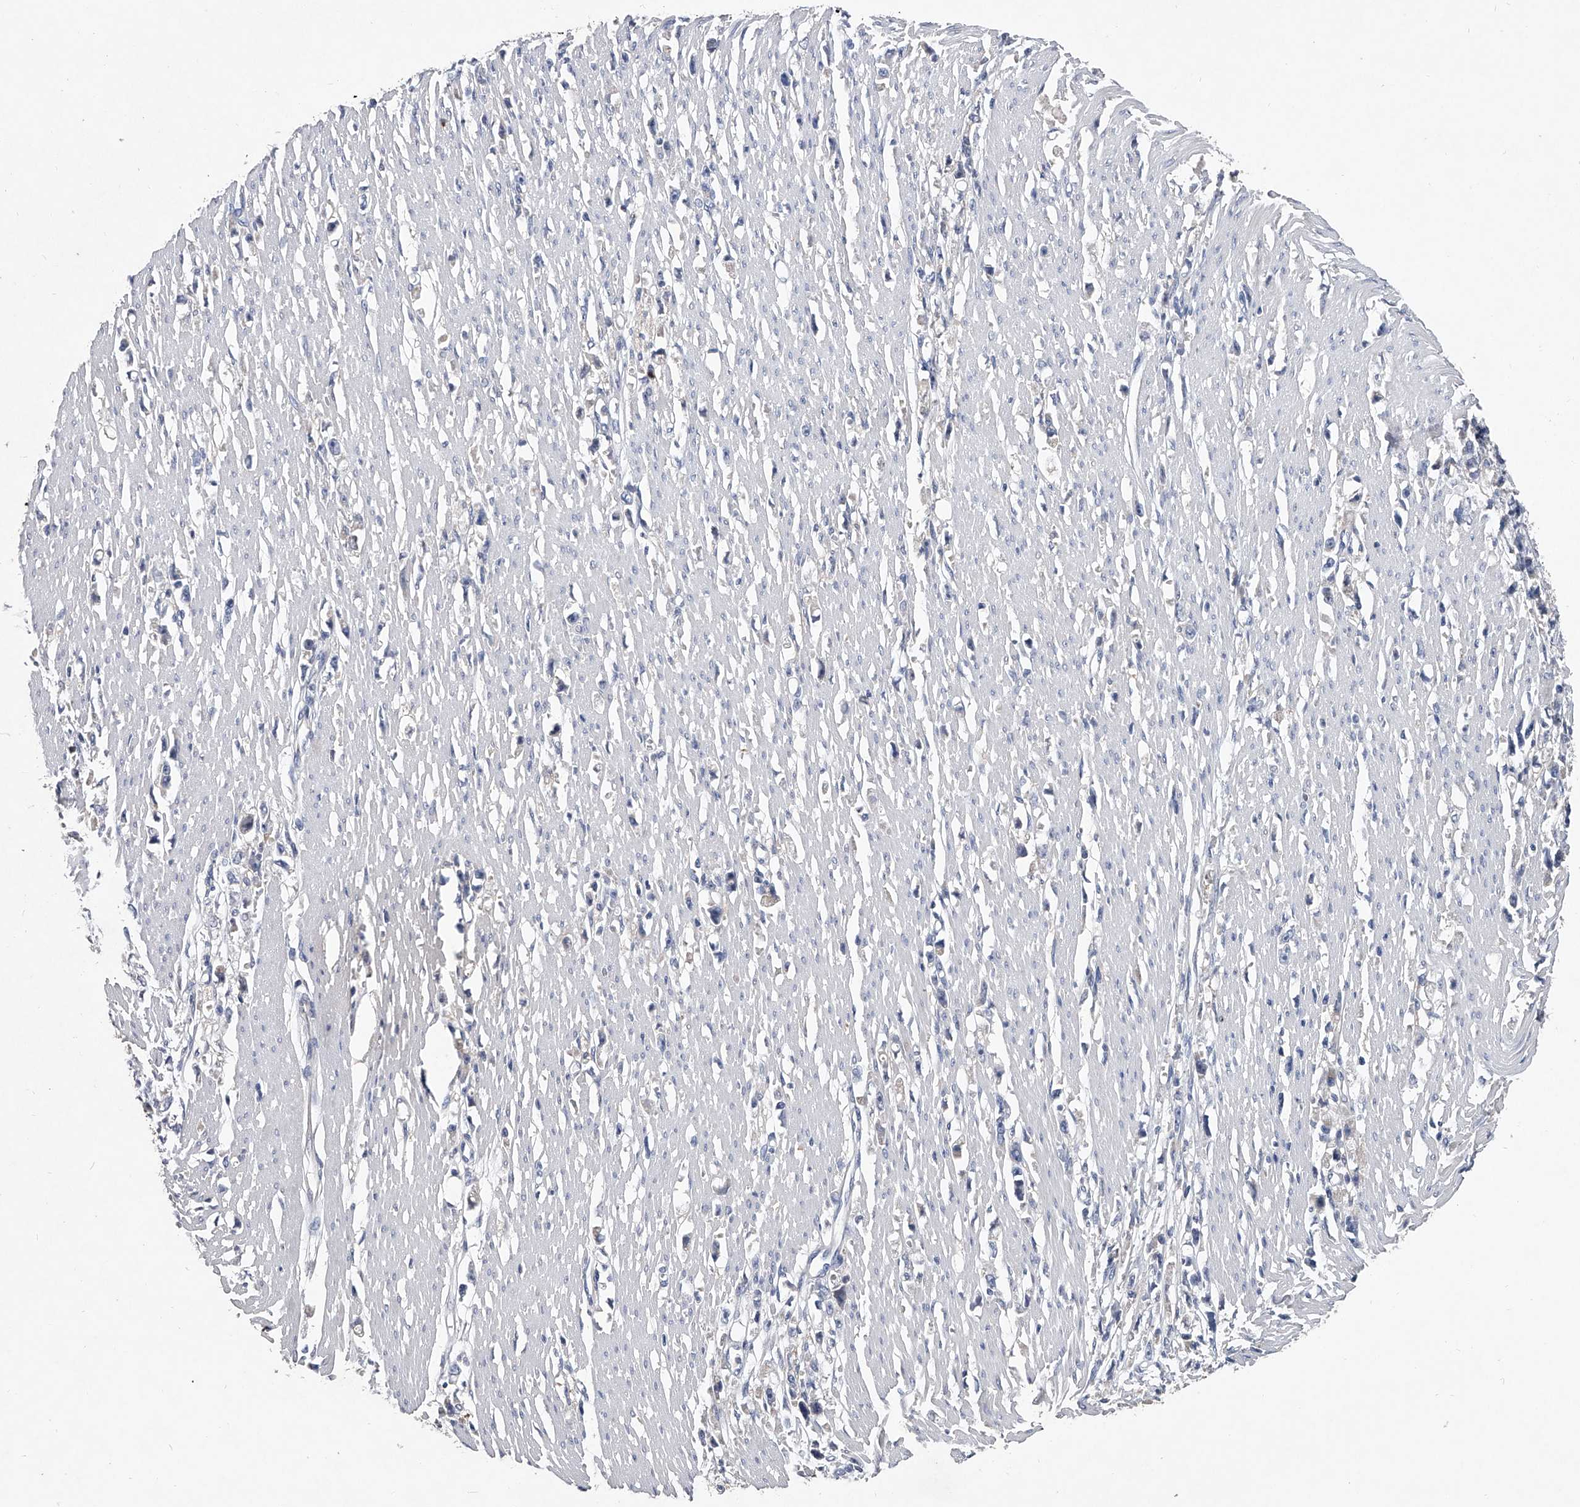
{"staining": {"intensity": "negative", "quantity": "none", "location": "none"}, "tissue": "stomach cancer", "cell_type": "Tumor cells", "image_type": "cancer", "snomed": [{"axis": "morphology", "description": "Adenocarcinoma, NOS"}, {"axis": "topography", "description": "Stomach"}], "caption": "Adenocarcinoma (stomach) stained for a protein using immunohistochemistry displays no staining tumor cells.", "gene": "C5", "patient": {"sex": "female", "age": 59}}